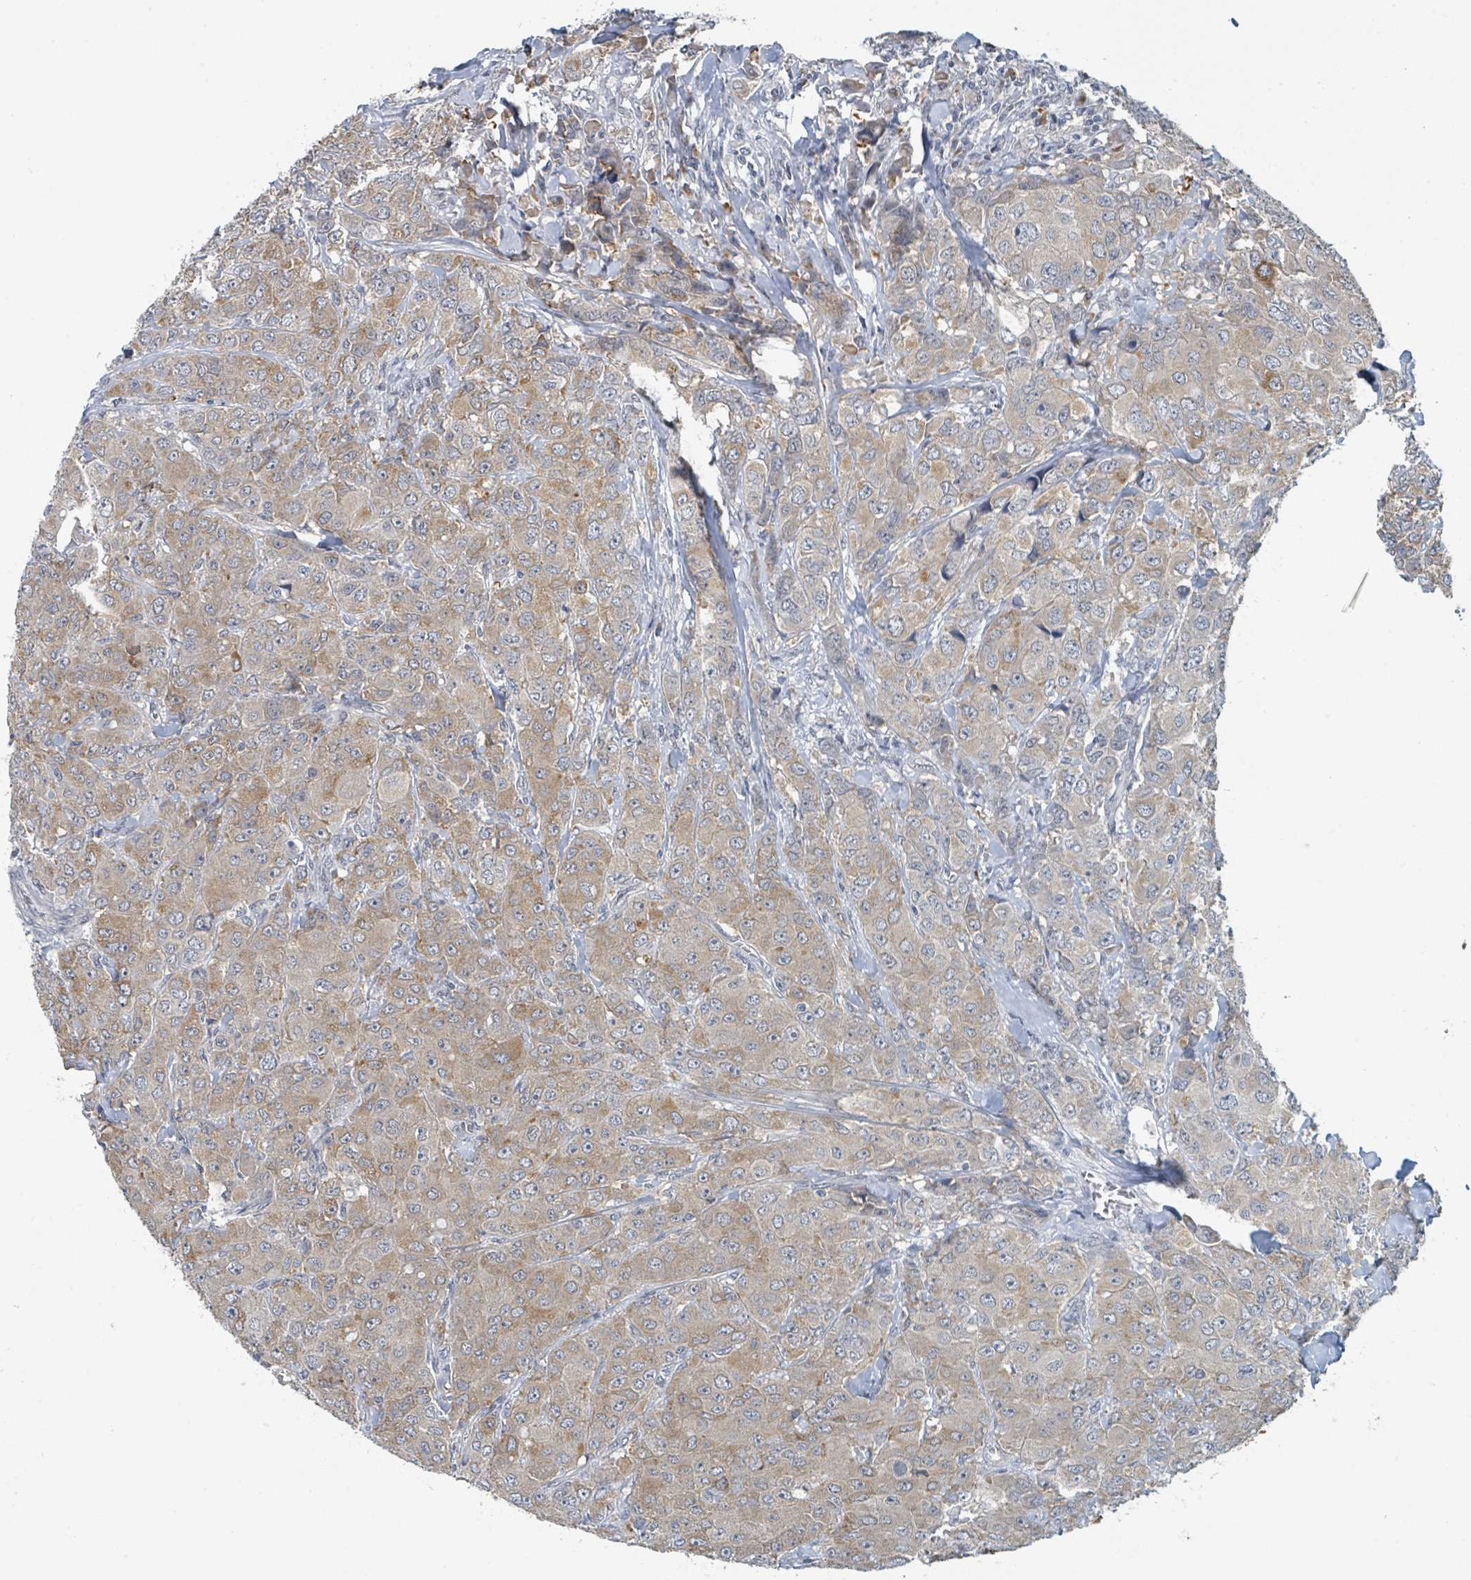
{"staining": {"intensity": "moderate", "quantity": "25%-75%", "location": "cytoplasmic/membranous"}, "tissue": "breast cancer", "cell_type": "Tumor cells", "image_type": "cancer", "snomed": [{"axis": "morphology", "description": "Duct carcinoma"}, {"axis": "topography", "description": "Breast"}], "caption": "This image shows breast invasive ductal carcinoma stained with immunohistochemistry (IHC) to label a protein in brown. The cytoplasmic/membranous of tumor cells show moderate positivity for the protein. Nuclei are counter-stained blue.", "gene": "ANKRD55", "patient": {"sex": "female", "age": 43}}